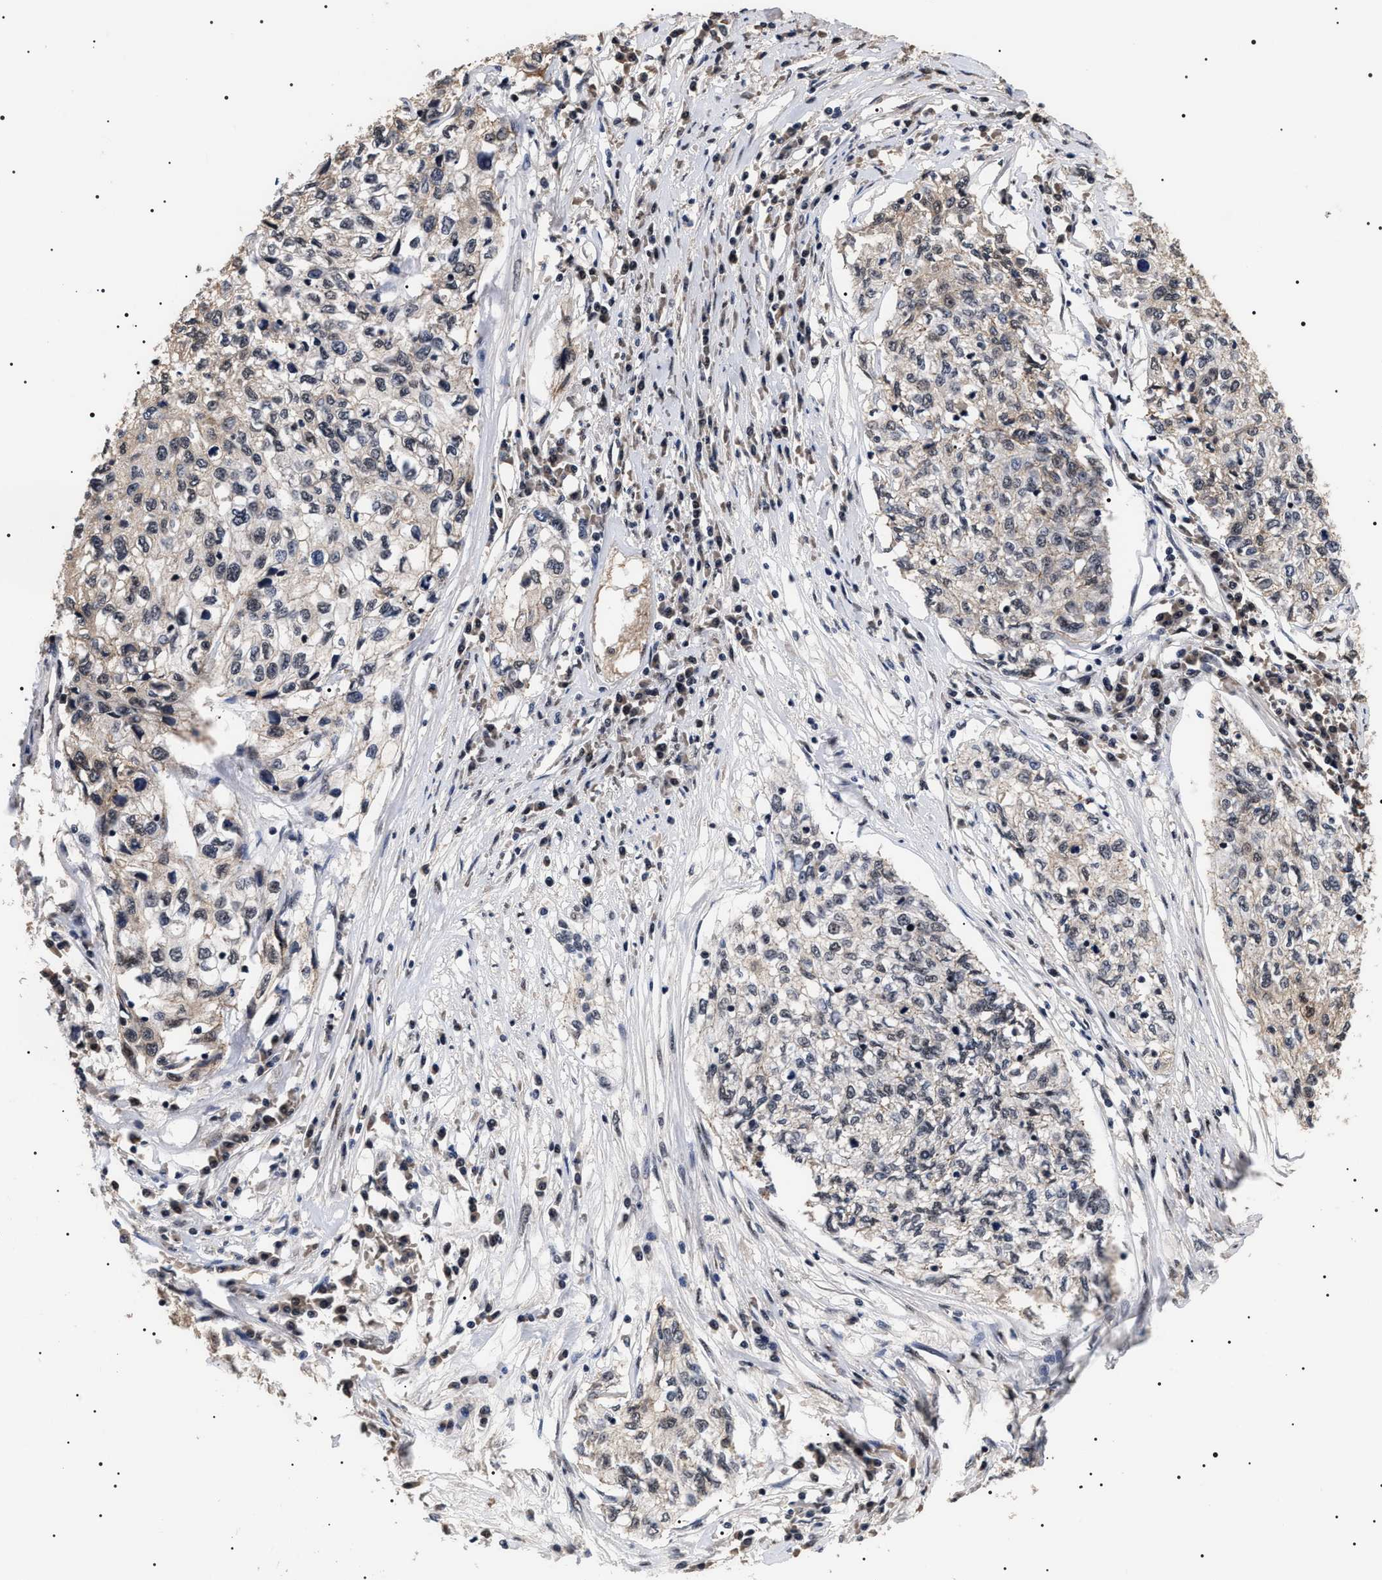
{"staining": {"intensity": "weak", "quantity": "25%-75%", "location": "cytoplasmic/membranous"}, "tissue": "cervical cancer", "cell_type": "Tumor cells", "image_type": "cancer", "snomed": [{"axis": "morphology", "description": "Squamous cell carcinoma, NOS"}, {"axis": "topography", "description": "Cervix"}], "caption": "Immunohistochemical staining of human squamous cell carcinoma (cervical) exhibits low levels of weak cytoplasmic/membranous protein expression in approximately 25%-75% of tumor cells.", "gene": "CAAP1", "patient": {"sex": "female", "age": 57}}